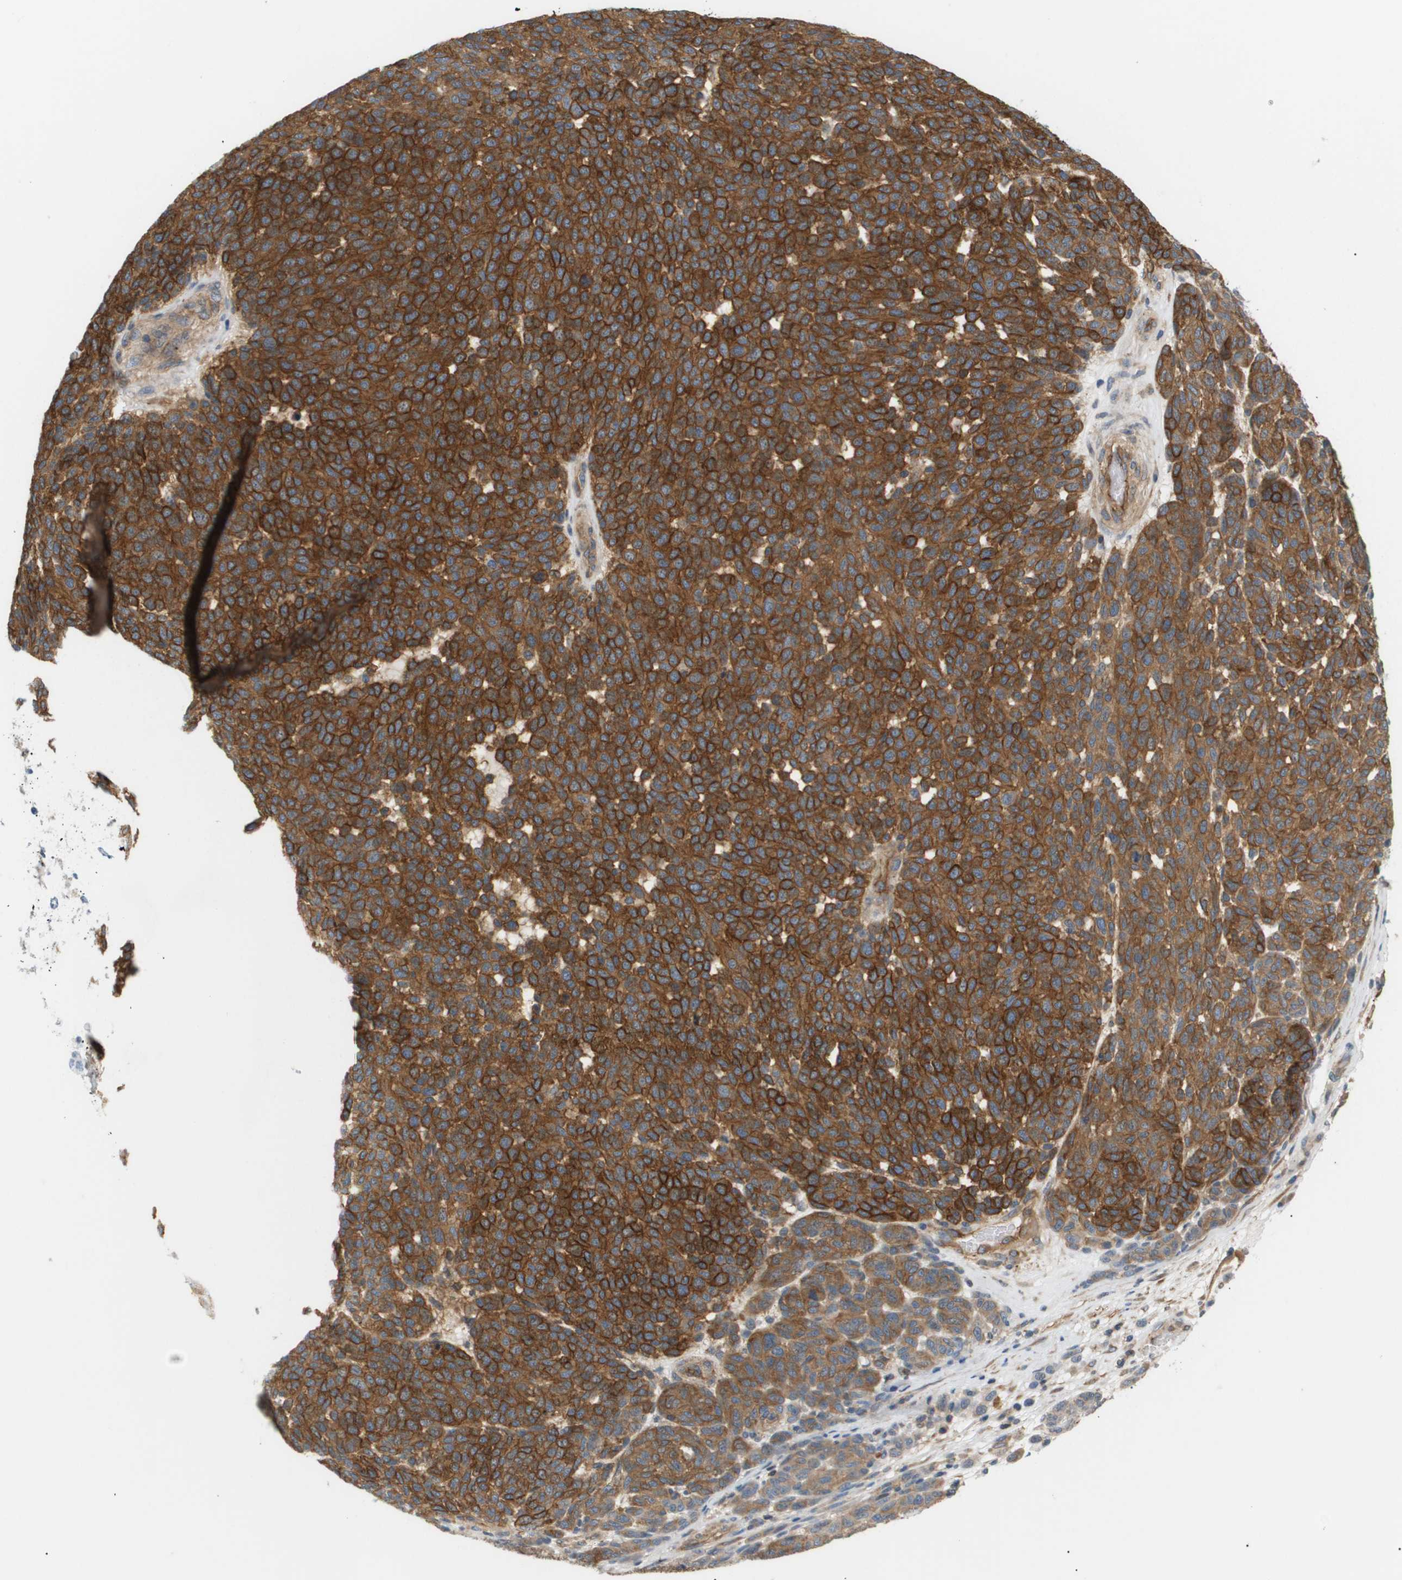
{"staining": {"intensity": "strong", "quantity": ">75%", "location": "cytoplasmic/membranous"}, "tissue": "melanoma", "cell_type": "Tumor cells", "image_type": "cancer", "snomed": [{"axis": "morphology", "description": "Malignant melanoma, NOS"}, {"axis": "topography", "description": "Skin"}], "caption": "A brown stain shows strong cytoplasmic/membranous expression of a protein in human melanoma tumor cells.", "gene": "CORO2B", "patient": {"sex": "male", "age": 59}}